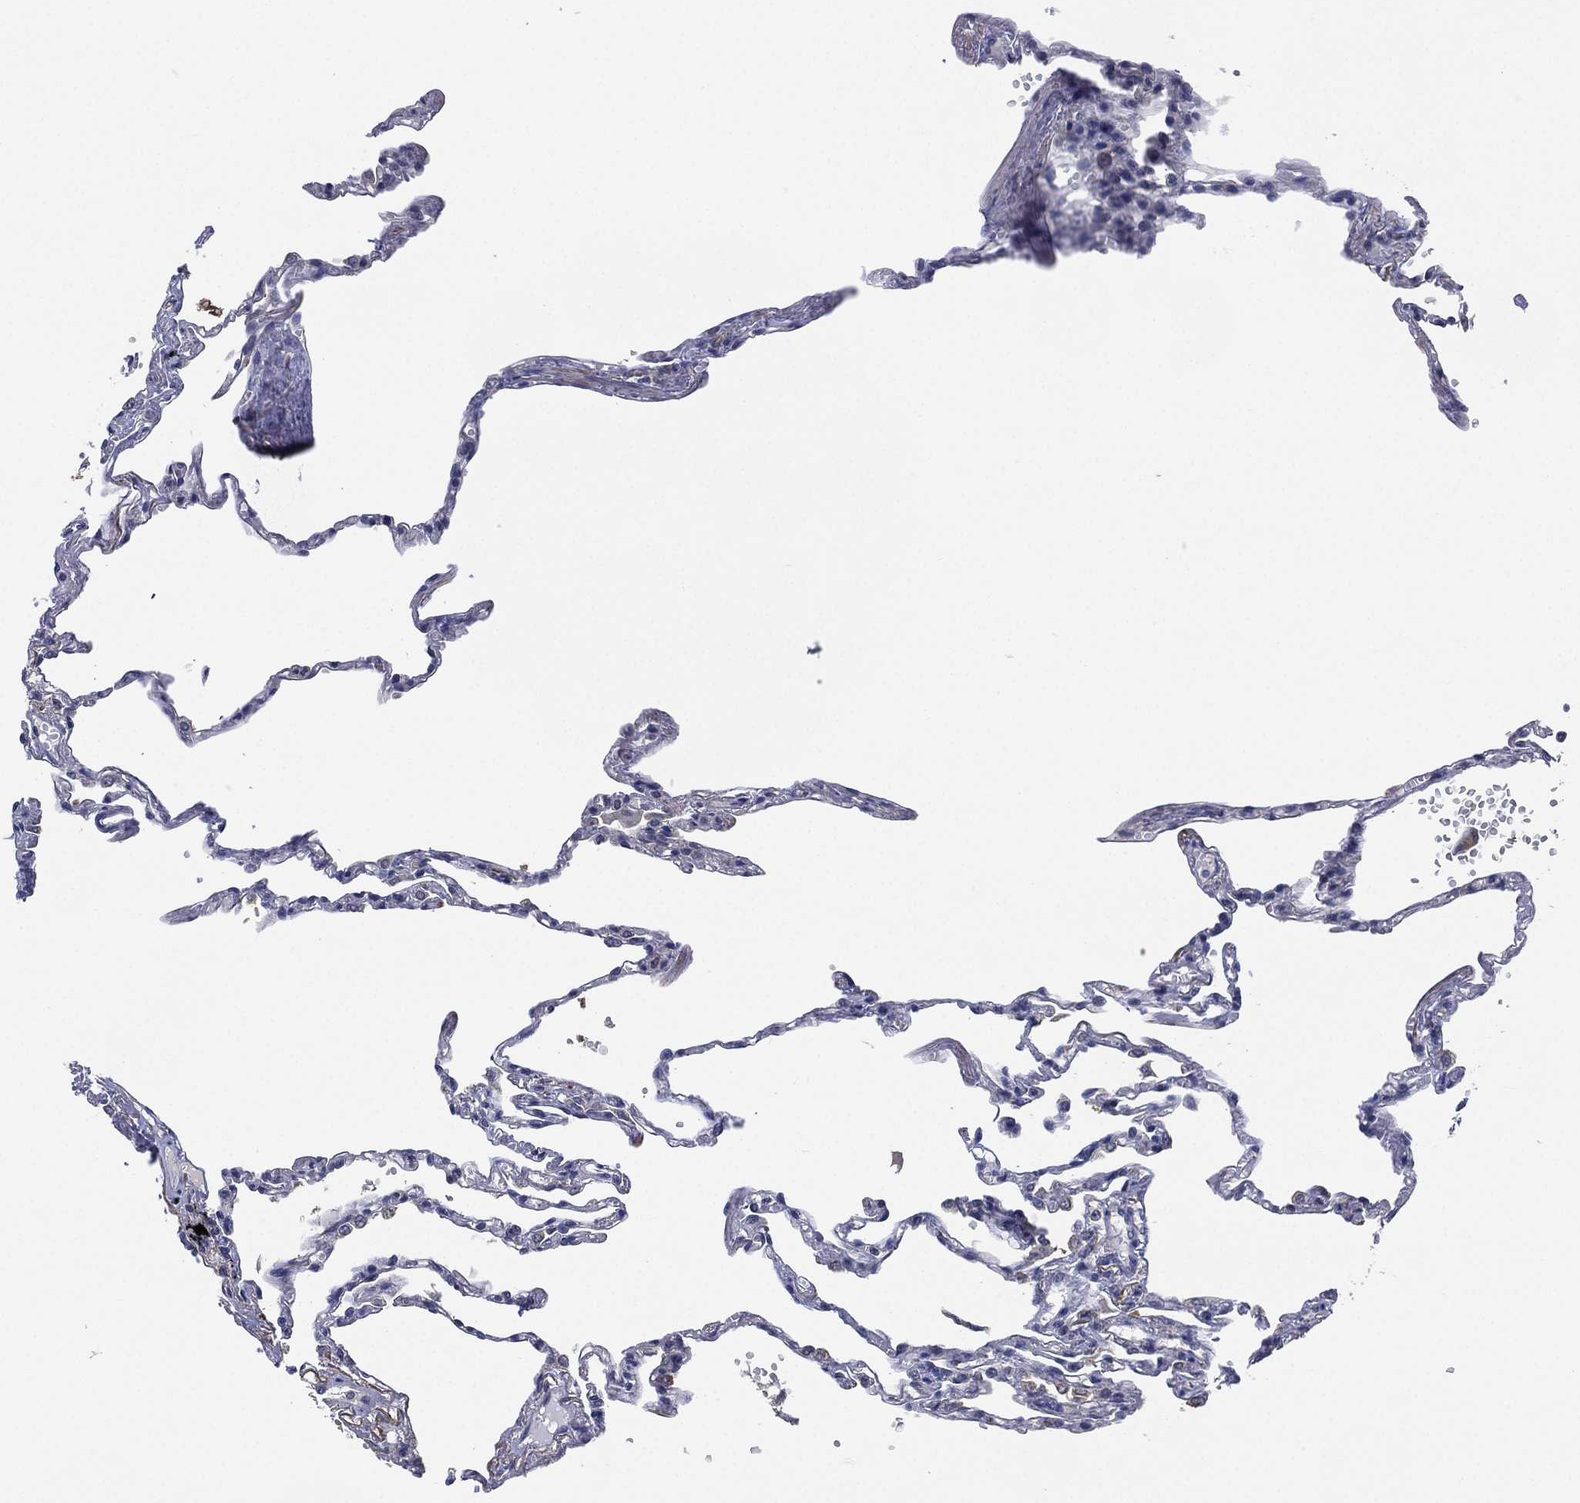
{"staining": {"intensity": "negative", "quantity": "none", "location": "none"}, "tissue": "lung", "cell_type": "Alveolar cells", "image_type": "normal", "snomed": [{"axis": "morphology", "description": "Normal tissue, NOS"}, {"axis": "topography", "description": "Lung"}], "caption": "Immunohistochemistry (IHC) of normal human lung reveals no positivity in alveolar cells.", "gene": "SELENOO", "patient": {"sex": "male", "age": 78}}